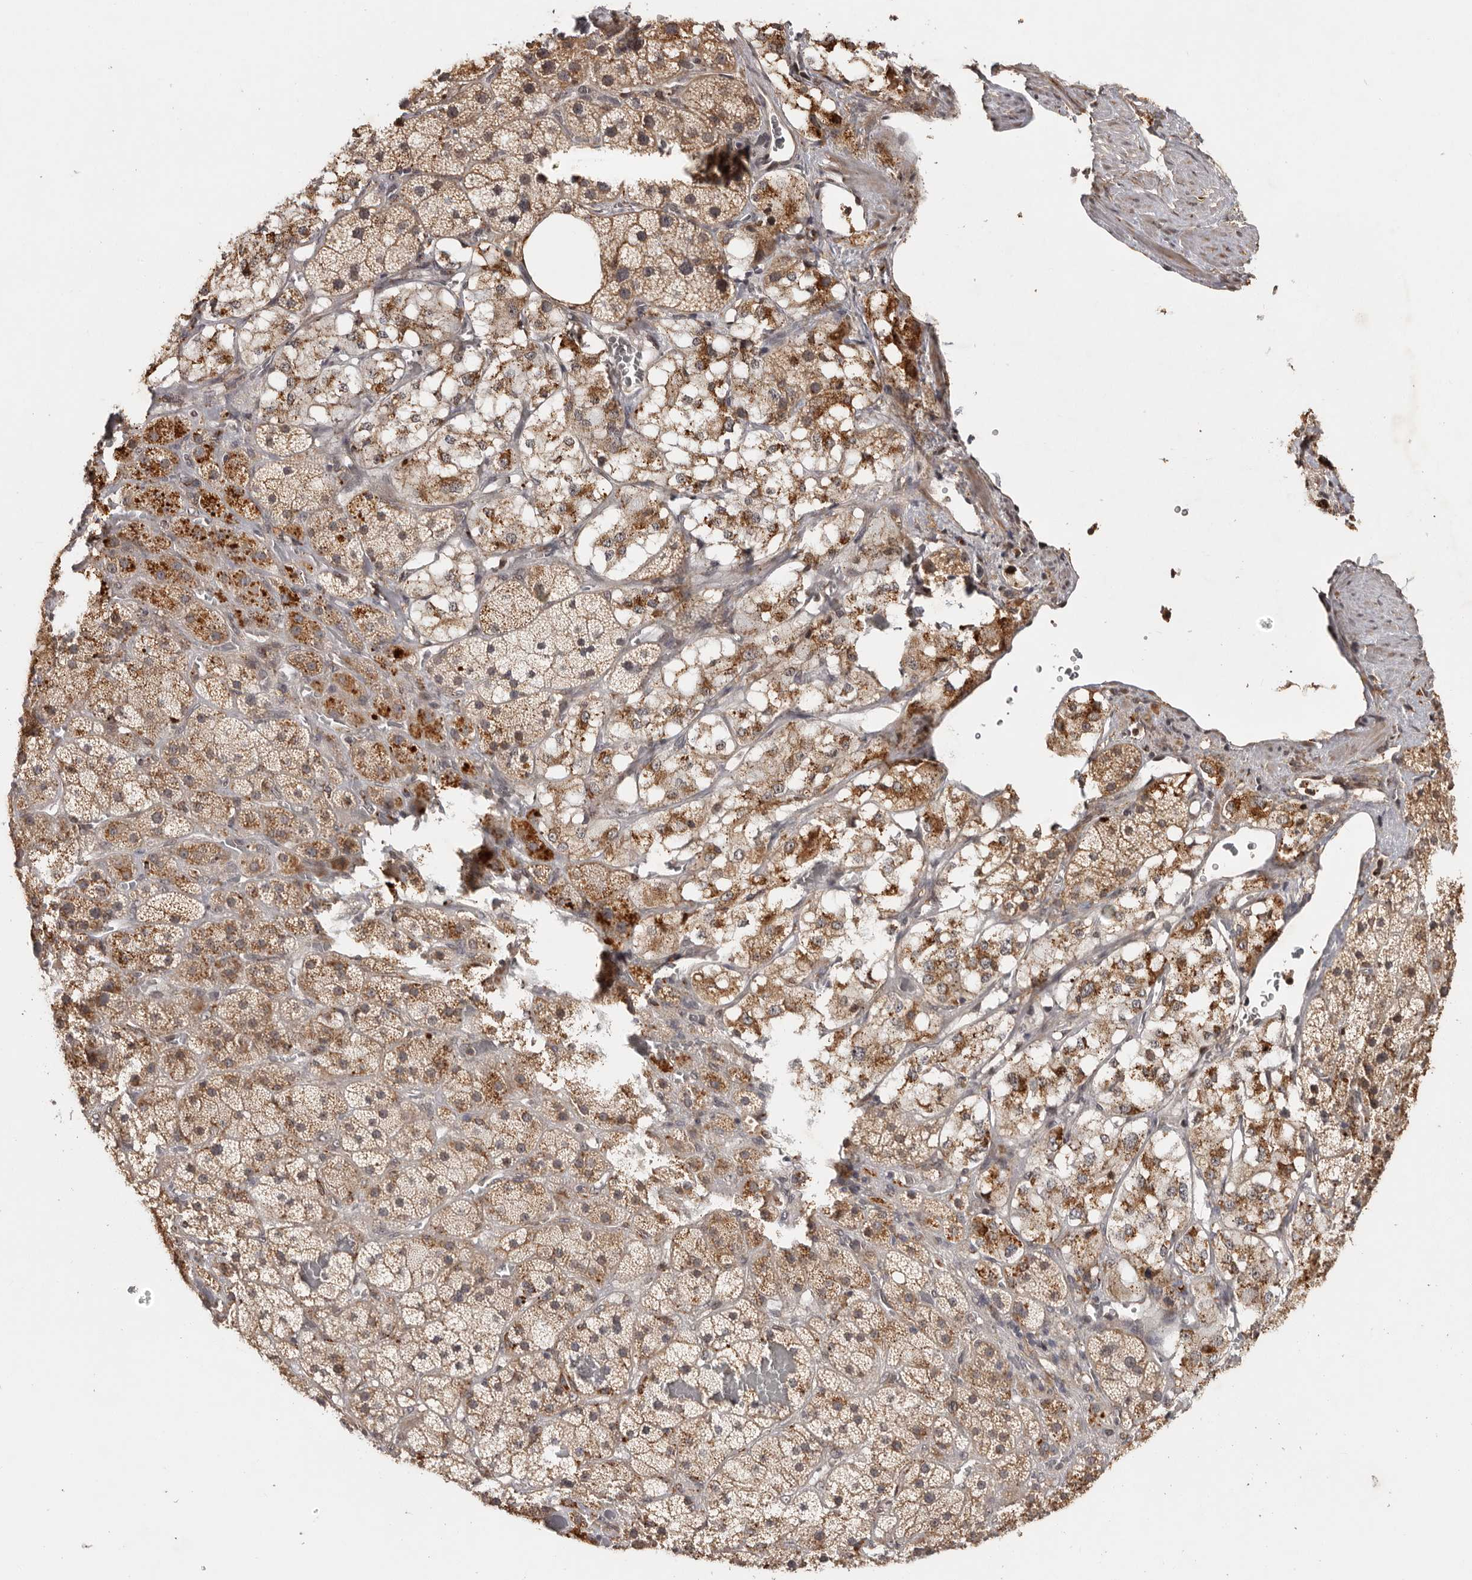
{"staining": {"intensity": "moderate", "quantity": ">75%", "location": "cytoplasmic/membranous"}, "tissue": "adrenal gland", "cell_type": "Glandular cells", "image_type": "normal", "snomed": [{"axis": "morphology", "description": "Normal tissue, NOS"}, {"axis": "topography", "description": "Adrenal gland"}], "caption": "Adrenal gland stained with DAB IHC exhibits medium levels of moderate cytoplasmic/membranous positivity in approximately >75% of glandular cells.", "gene": "ZNF83", "patient": {"sex": "male", "age": 57}}